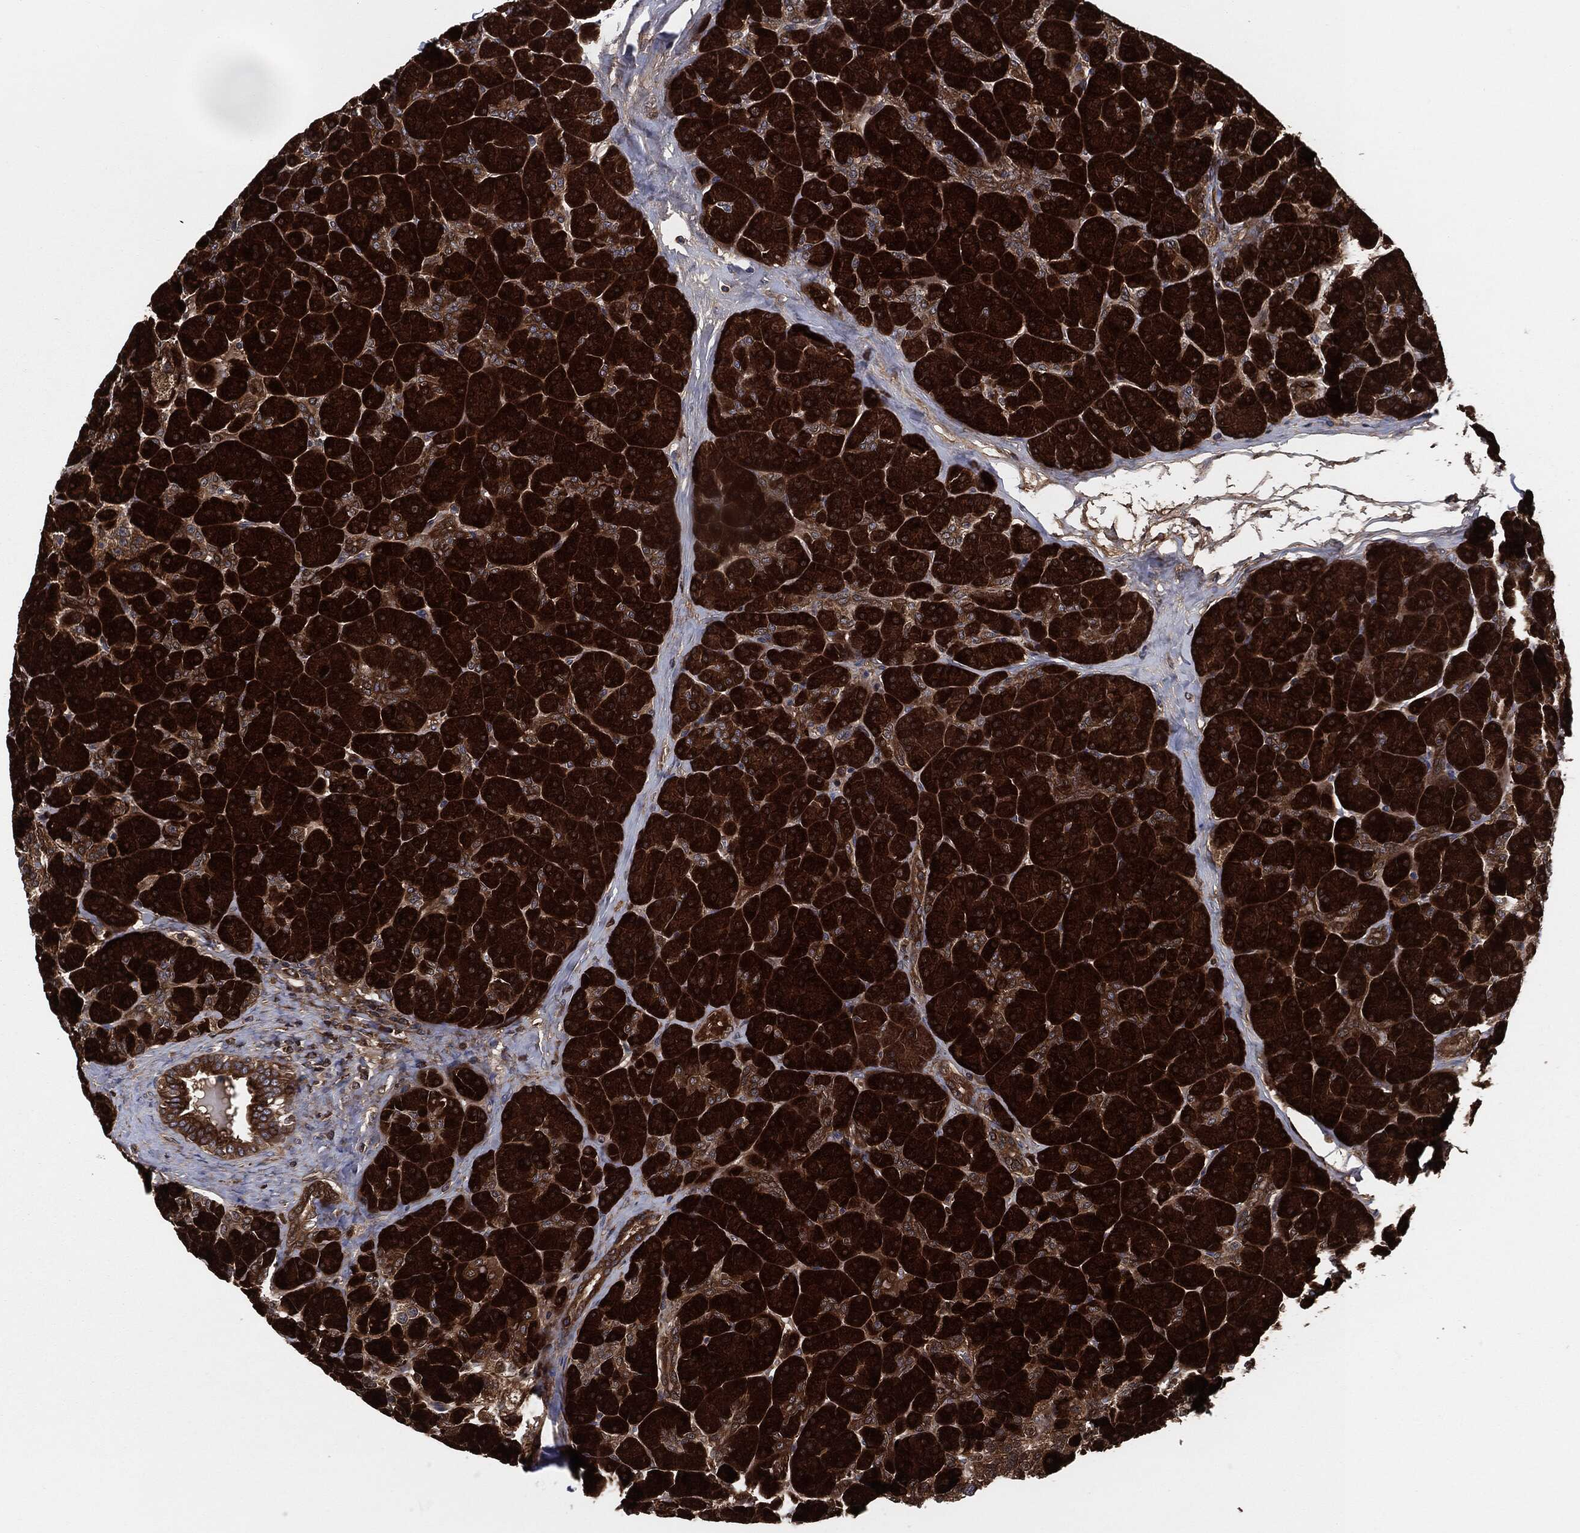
{"staining": {"intensity": "strong", "quantity": ">75%", "location": "cytoplasmic/membranous"}, "tissue": "pancreas", "cell_type": "Exocrine glandular cells", "image_type": "normal", "snomed": [{"axis": "morphology", "description": "Normal tissue, NOS"}, {"axis": "topography", "description": "Pancreas"}], "caption": "Brown immunohistochemical staining in normal human pancreas demonstrates strong cytoplasmic/membranous positivity in about >75% of exocrine glandular cells.", "gene": "XPNPEP1", "patient": {"sex": "female", "age": 44}}